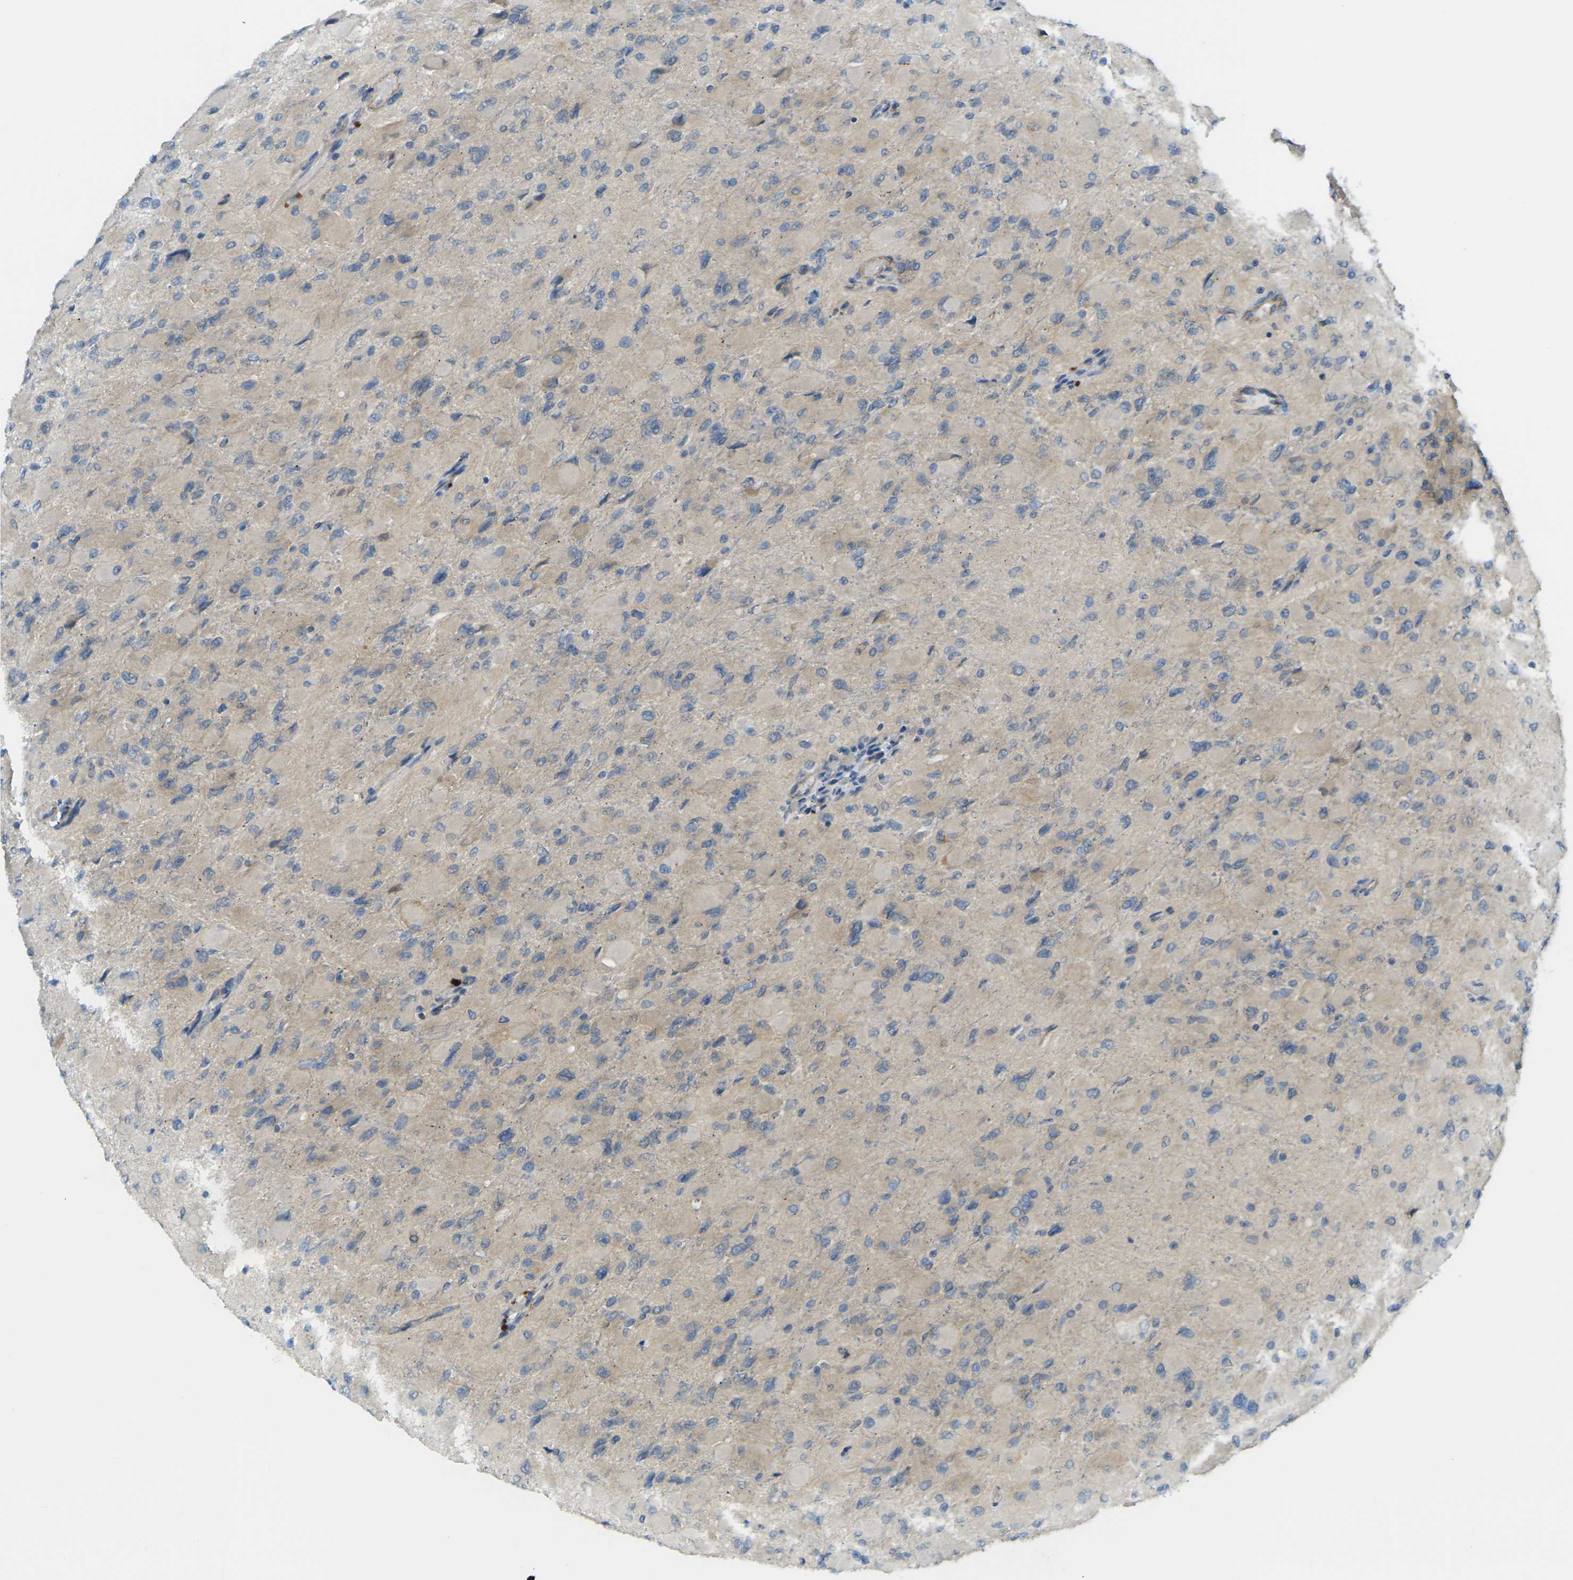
{"staining": {"intensity": "weak", "quantity": "<25%", "location": "cytoplasmic/membranous"}, "tissue": "glioma", "cell_type": "Tumor cells", "image_type": "cancer", "snomed": [{"axis": "morphology", "description": "Glioma, malignant, High grade"}, {"axis": "topography", "description": "Cerebral cortex"}], "caption": "Human malignant glioma (high-grade) stained for a protein using immunohistochemistry (IHC) exhibits no expression in tumor cells.", "gene": "RHBDD1", "patient": {"sex": "female", "age": 36}}